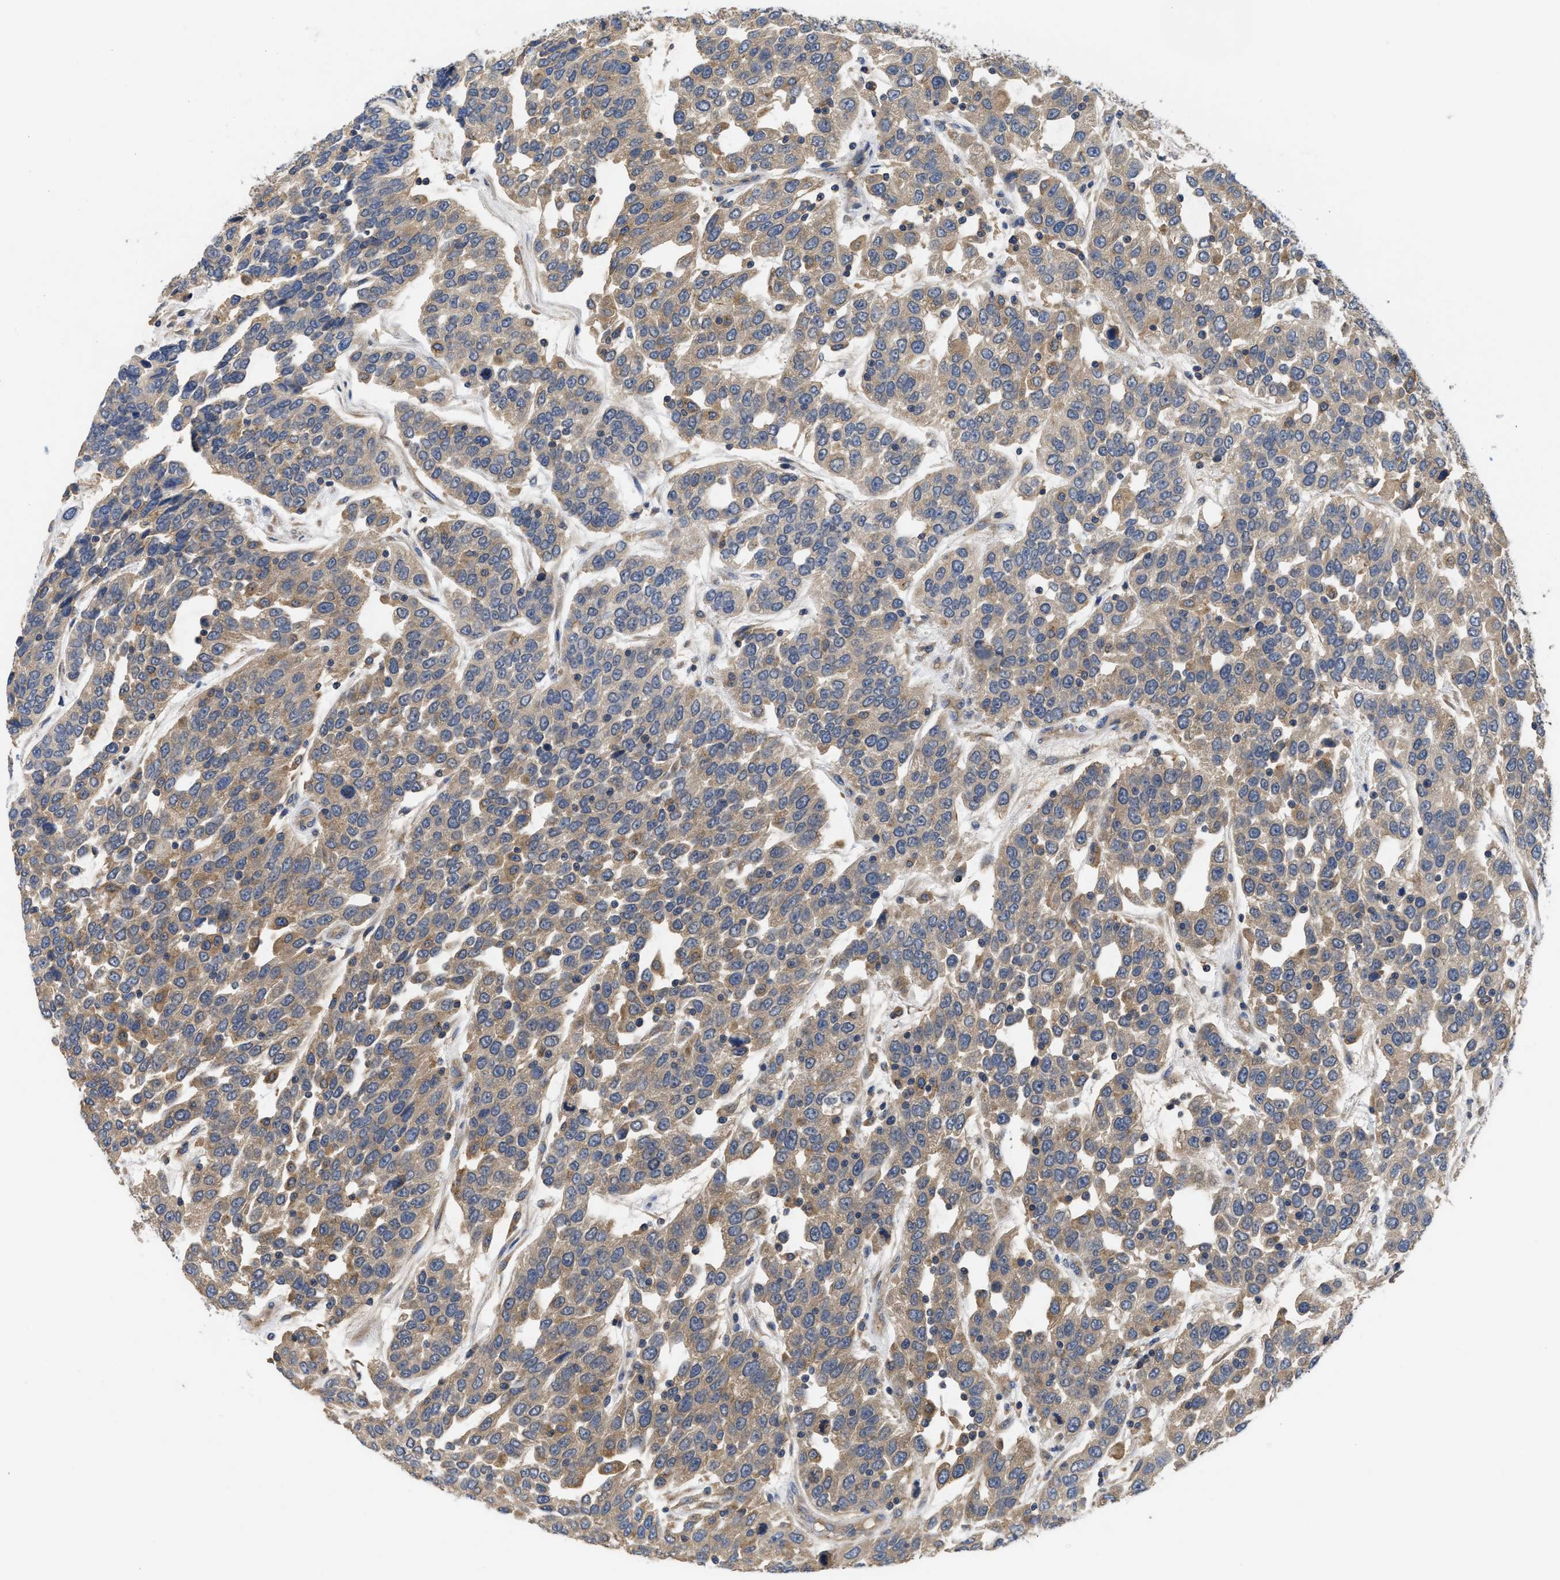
{"staining": {"intensity": "weak", "quantity": ">75%", "location": "cytoplasmic/membranous"}, "tissue": "urothelial cancer", "cell_type": "Tumor cells", "image_type": "cancer", "snomed": [{"axis": "morphology", "description": "Urothelial carcinoma, High grade"}, {"axis": "topography", "description": "Urinary bladder"}], "caption": "Weak cytoplasmic/membranous expression is identified in approximately >75% of tumor cells in urothelial cancer. The staining was performed using DAB (3,3'-diaminobenzidine), with brown indicating positive protein expression. Nuclei are stained blue with hematoxylin.", "gene": "RNF216", "patient": {"sex": "female", "age": 80}}